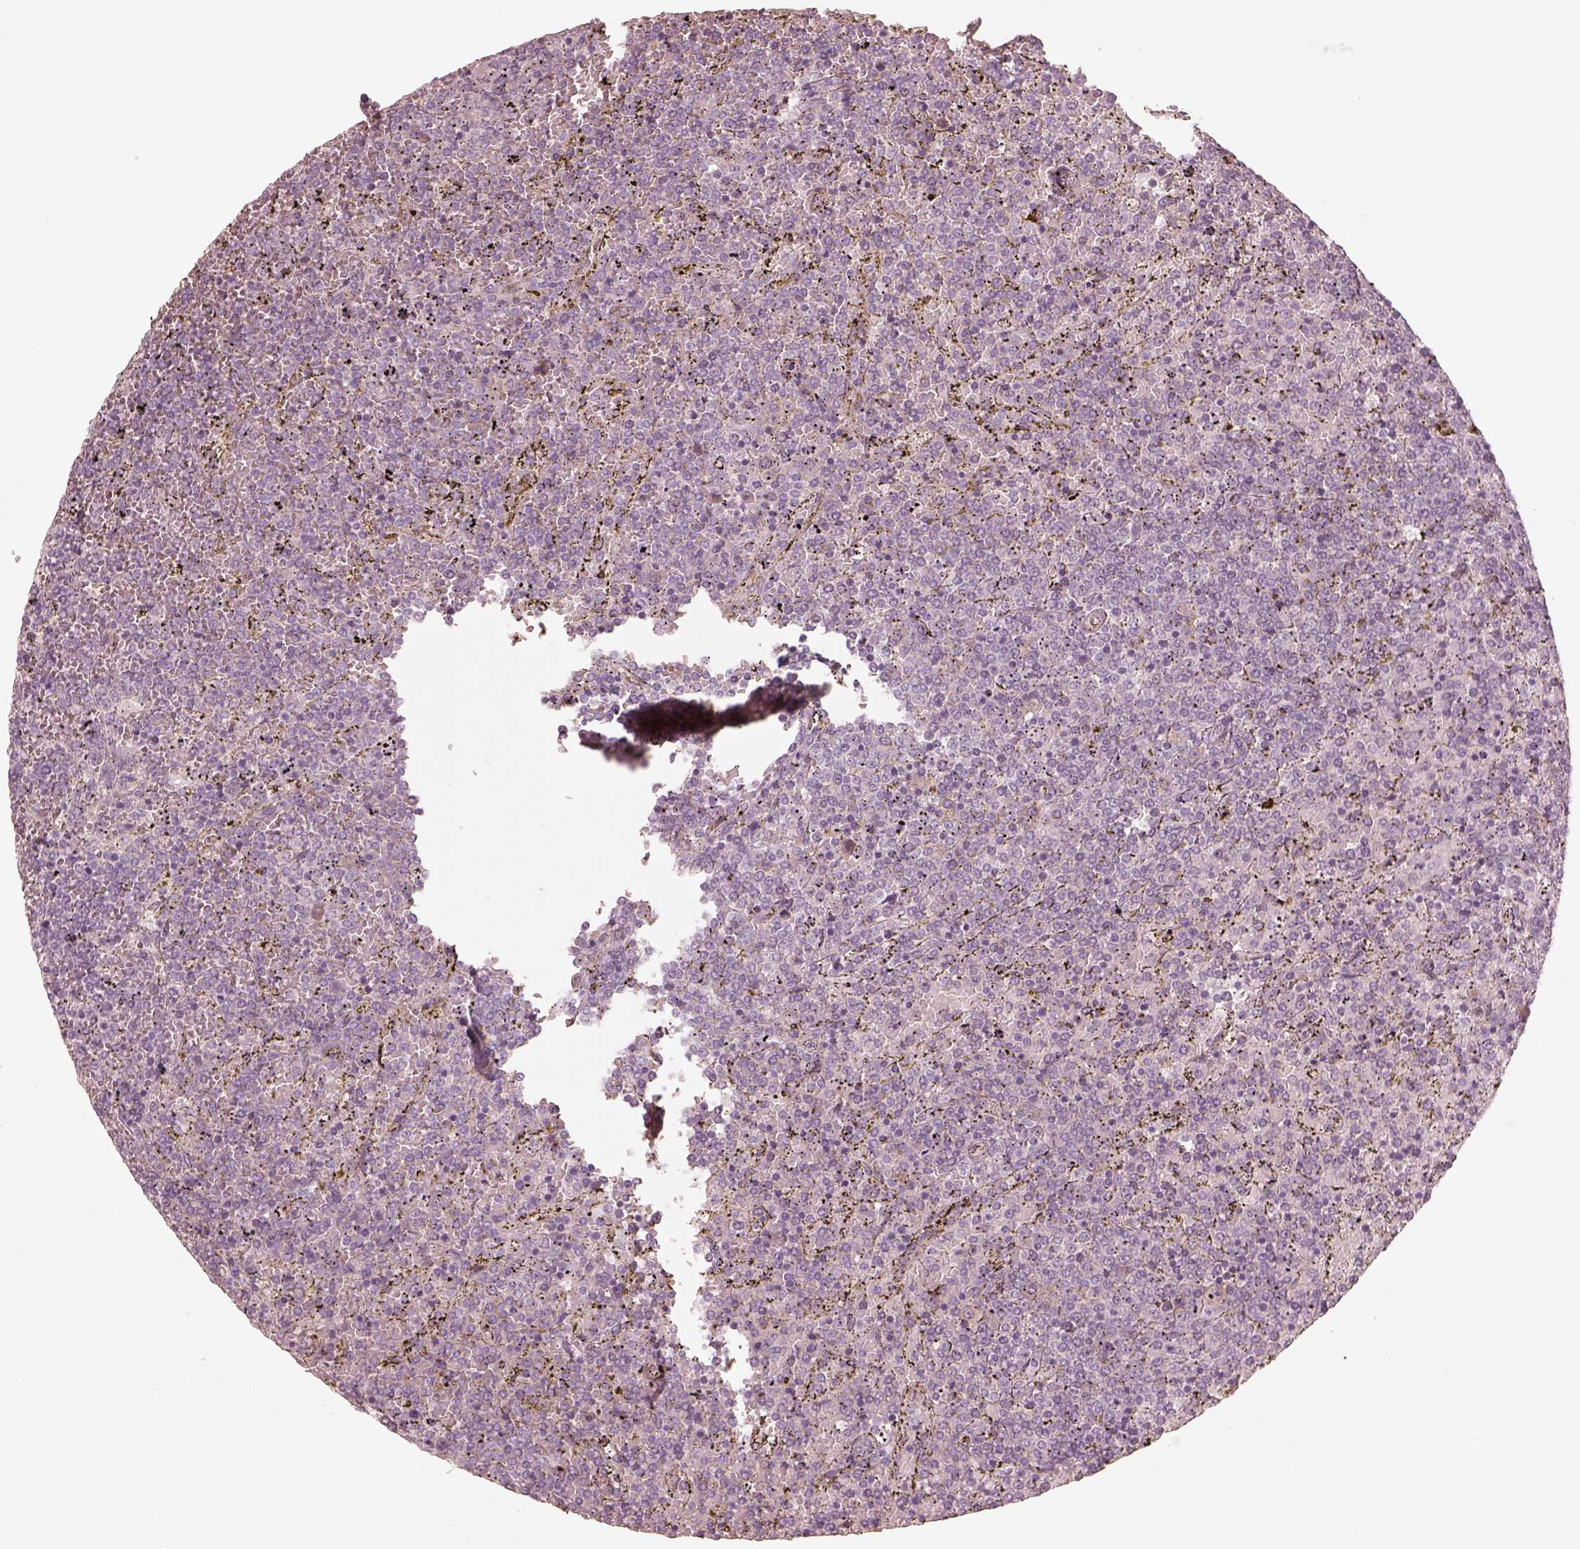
{"staining": {"intensity": "negative", "quantity": "none", "location": "none"}, "tissue": "lymphoma", "cell_type": "Tumor cells", "image_type": "cancer", "snomed": [{"axis": "morphology", "description": "Malignant lymphoma, non-Hodgkin's type, Low grade"}, {"axis": "topography", "description": "Spleen"}], "caption": "Immunohistochemical staining of human malignant lymphoma, non-Hodgkin's type (low-grade) exhibits no significant staining in tumor cells.", "gene": "RAB3C", "patient": {"sex": "female", "age": 77}}